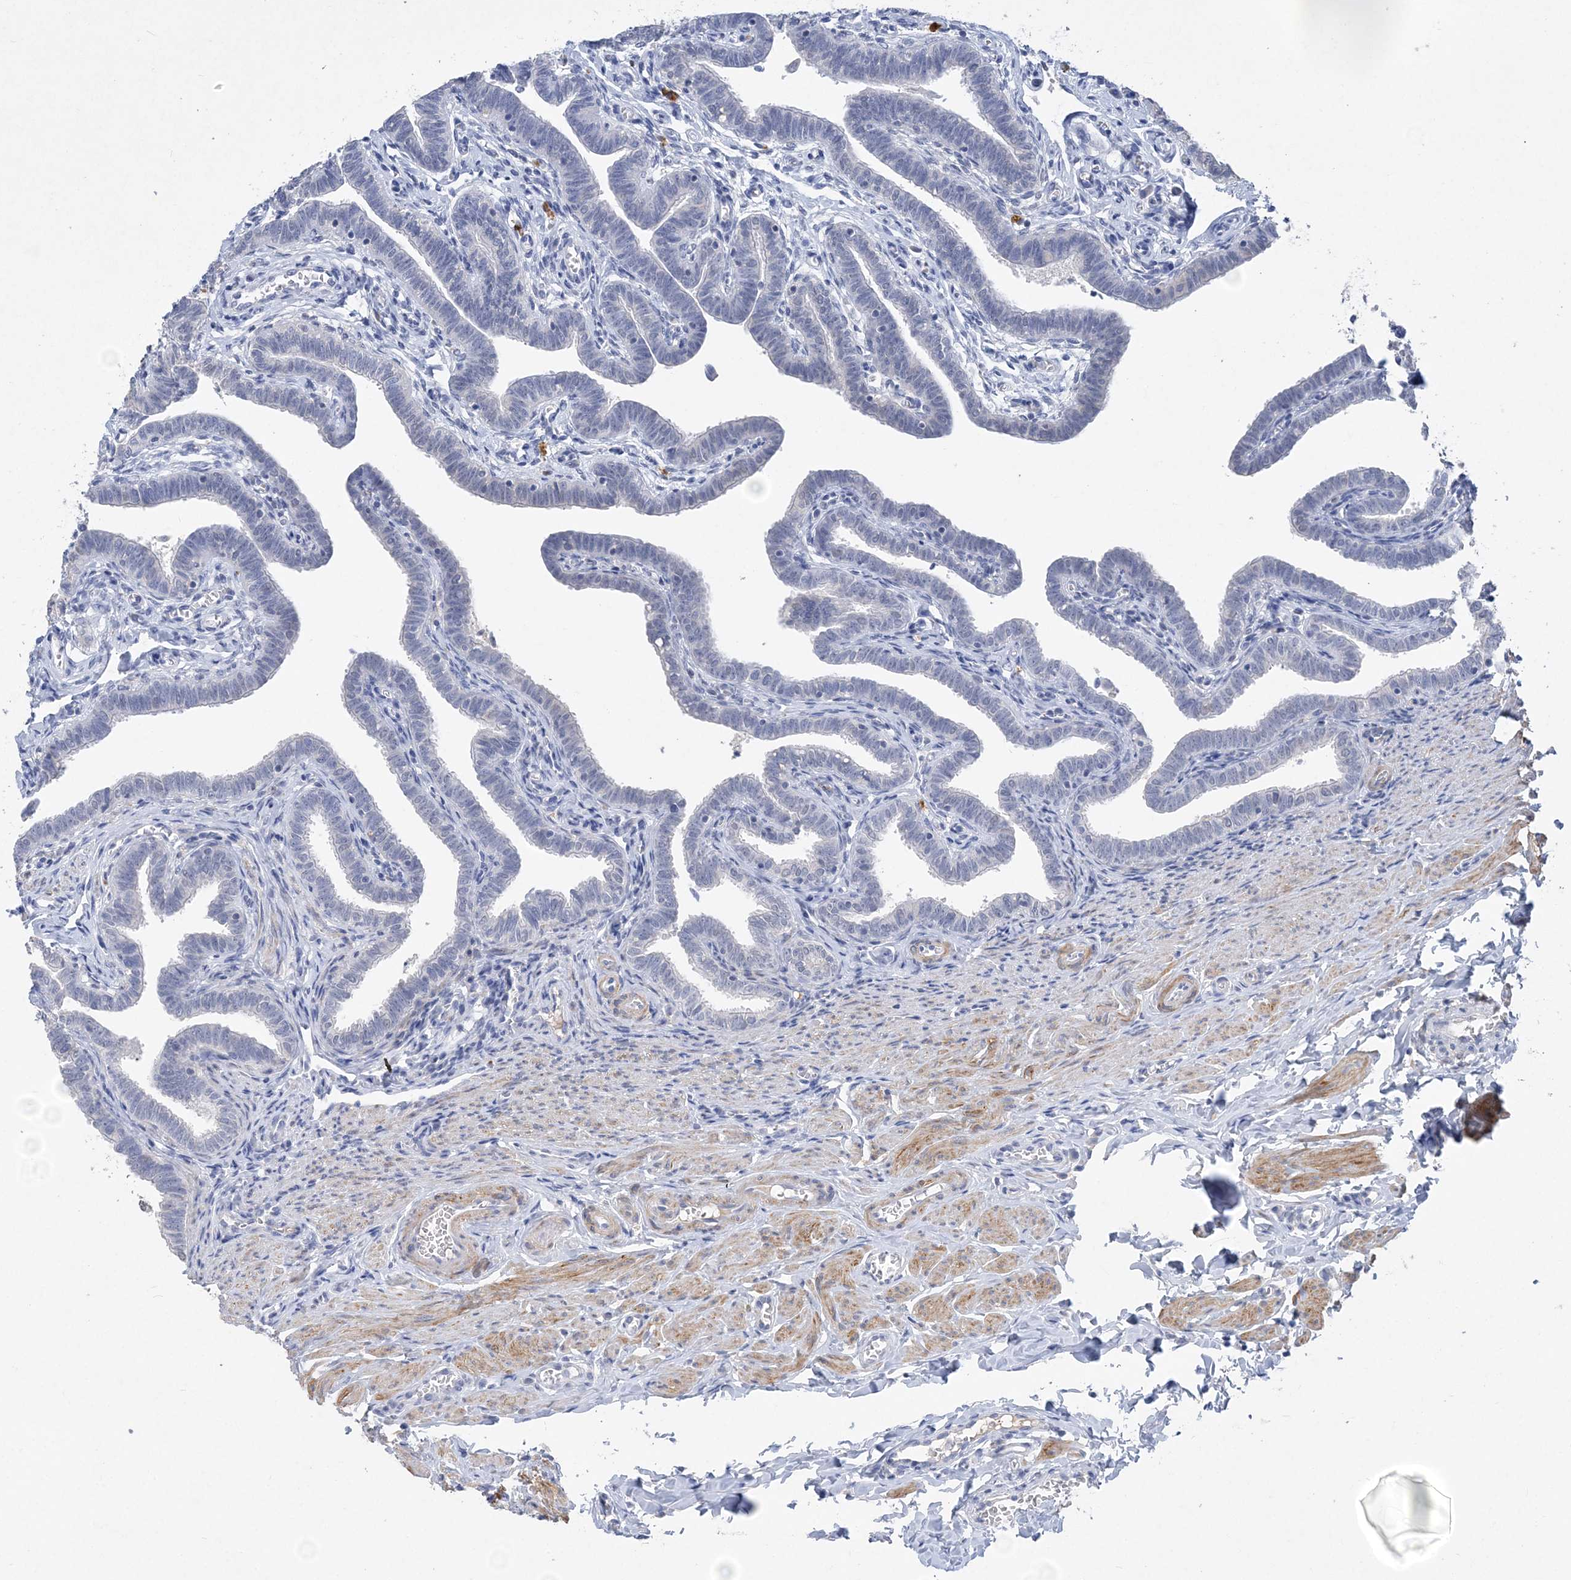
{"staining": {"intensity": "negative", "quantity": "none", "location": "none"}, "tissue": "fallopian tube", "cell_type": "Glandular cells", "image_type": "normal", "snomed": [{"axis": "morphology", "description": "Normal tissue, NOS"}, {"axis": "topography", "description": "Fallopian tube"}], "caption": "Immunohistochemistry micrograph of normal human fallopian tube stained for a protein (brown), which displays no positivity in glandular cells. (Stains: DAB IHC with hematoxylin counter stain, Microscopy: brightfield microscopy at high magnification).", "gene": "C11orf58", "patient": {"sex": "female", "age": 36}}